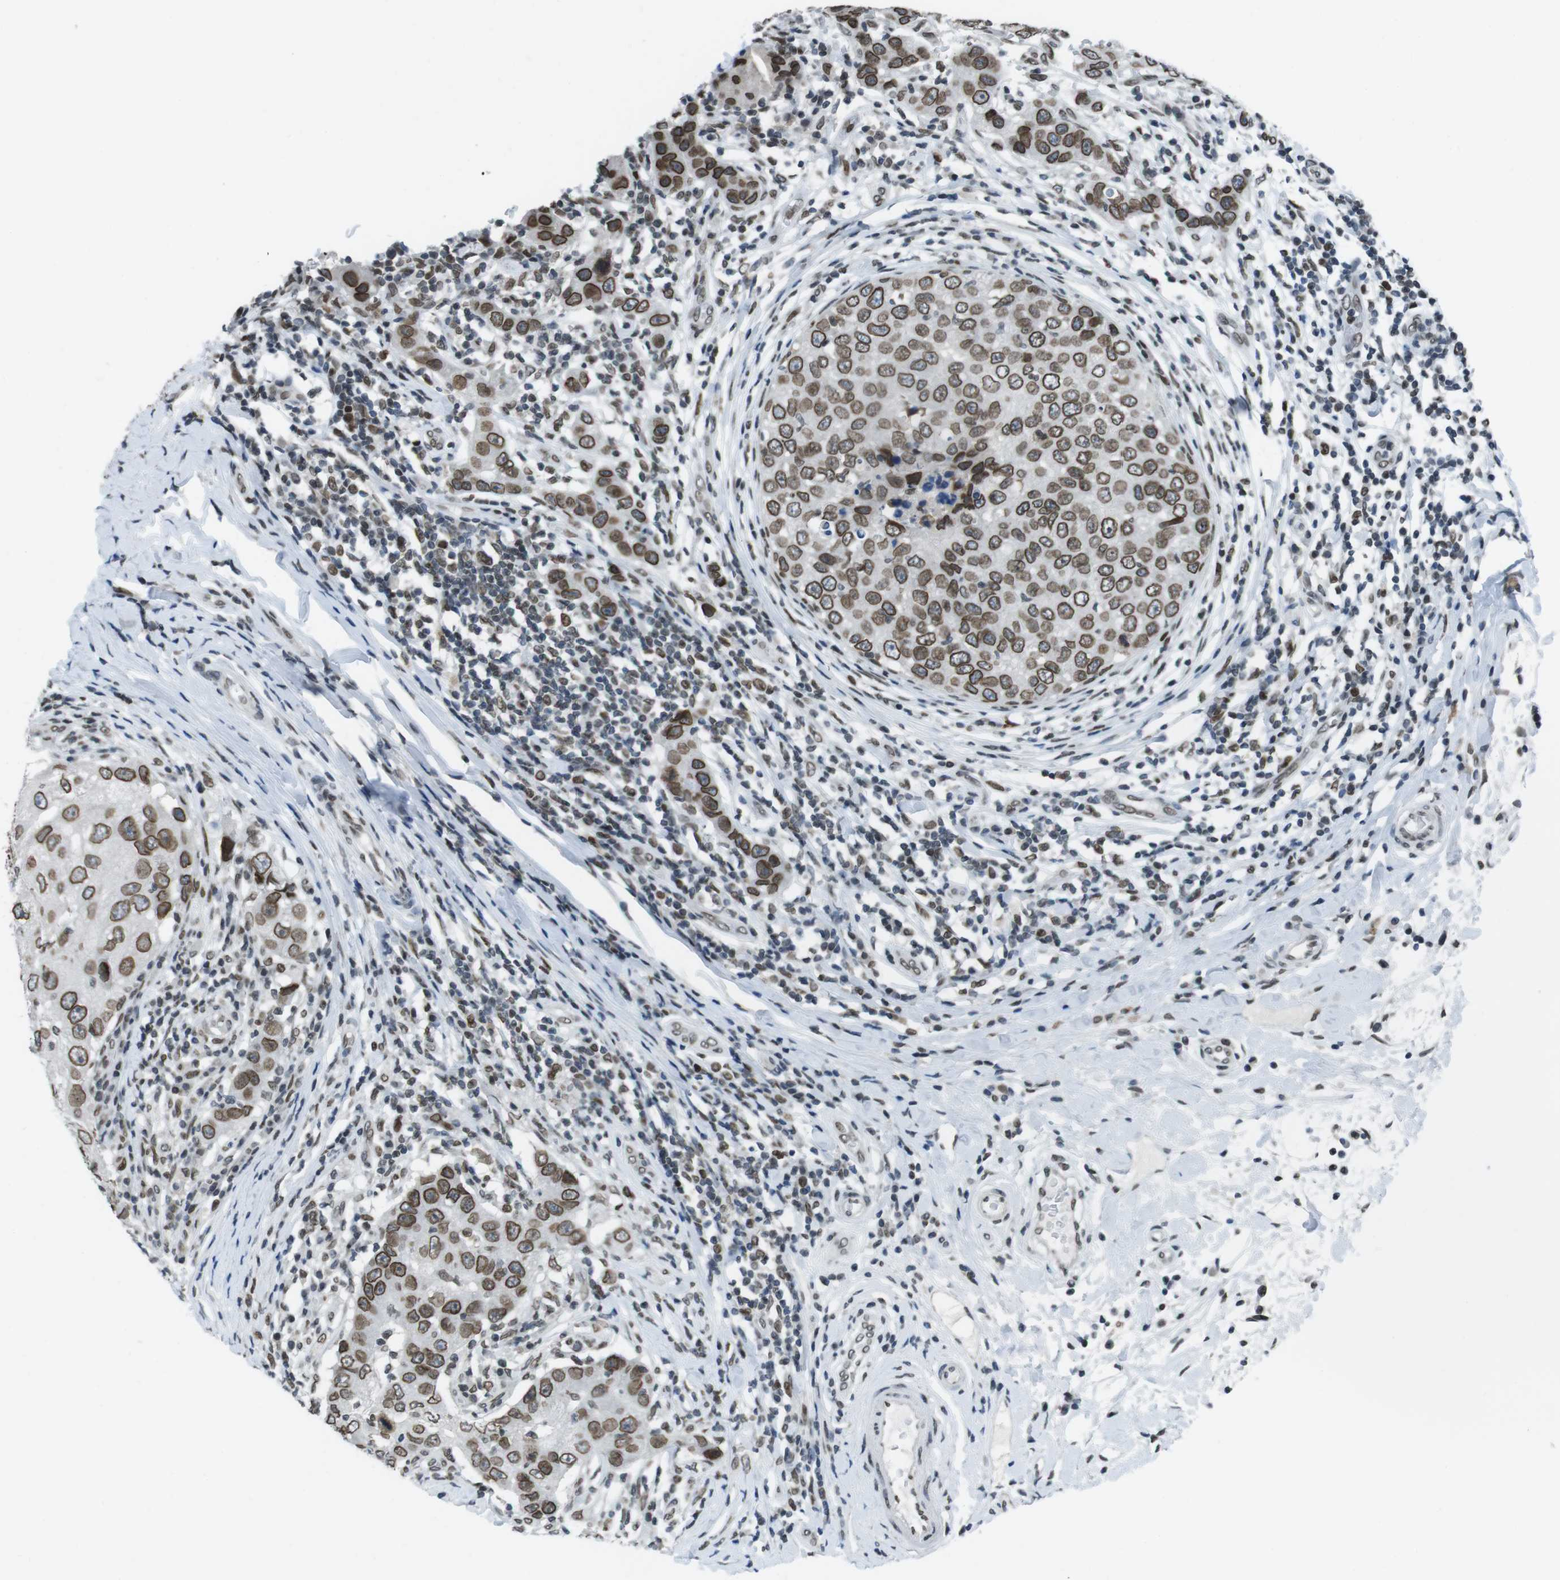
{"staining": {"intensity": "moderate", "quantity": ">75%", "location": "cytoplasmic/membranous,nuclear"}, "tissue": "breast cancer", "cell_type": "Tumor cells", "image_type": "cancer", "snomed": [{"axis": "morphology", "description": "Duct carcinoma"}, {"axis": "topography", "description": "Breast"}], "caption": "Immunohistochemistry (IHC) staining of breast infiltrating ductal carcinoma, which exhibits medium levels of moderate cytoplasmic/membranous and nuclear staining in about >75% of tumor cells indicating moderate cytoplasmic/membranous and nuclear protein positivity. The staining was performed using DAB (3,3'-diaminobenzidine) (brown) for protein detection and nuclei were counterstained in hematoxylin (blue).", "gene": "MAD1L1", "patient": {"sex": "female", "age": 27}}